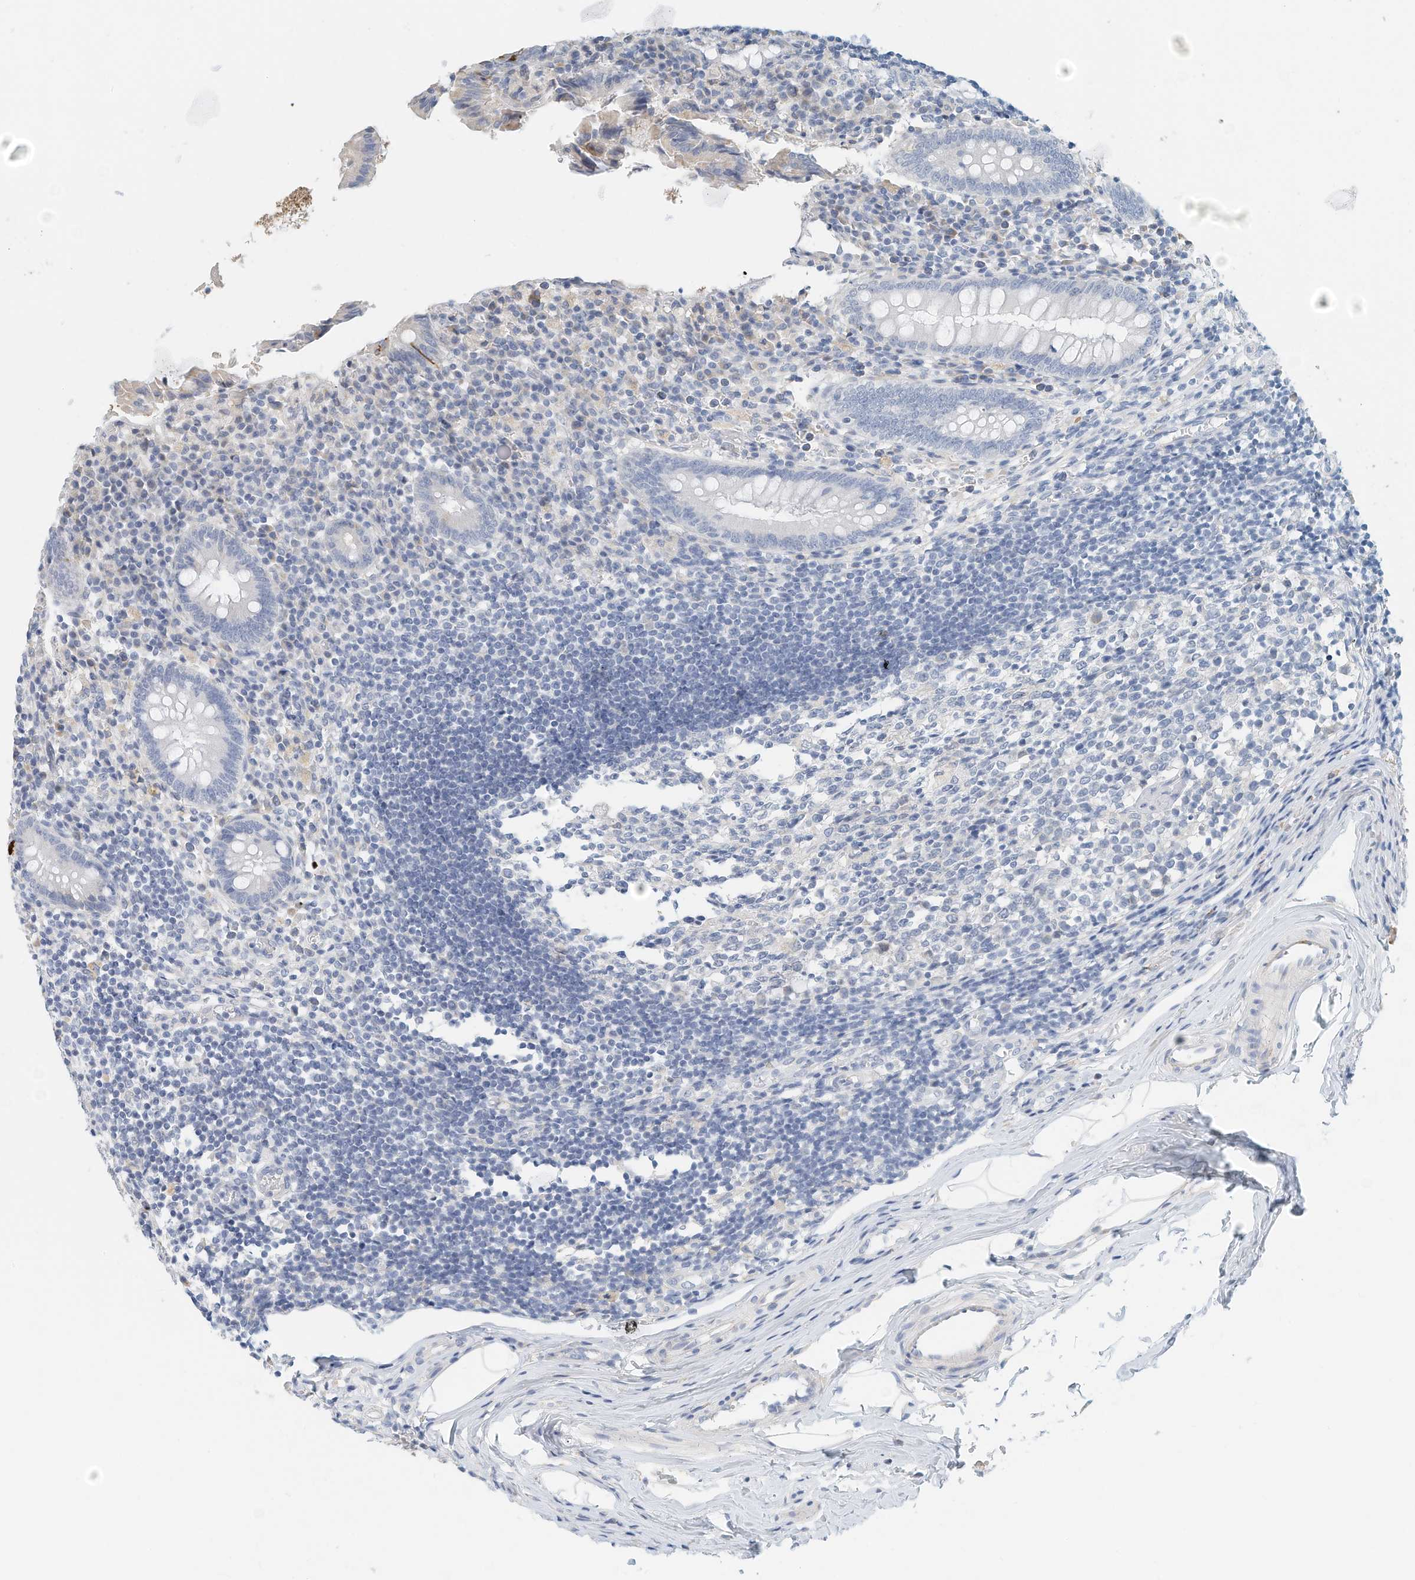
{"staining": {"intensity": "negative", "quantity": "none", "location": "none"}, "tissue": "appendix", "cell_type": "Glandular cells", "image_type": "normal", "snomed": [{"axis": "morphology", "description": "Normal tissue, NOS"}, {"axis": "topography", "description": "Appendix"}], "caption": "High magnification brightfield microscopy of unremarkable appendix stained with DAB (3,3'-diaminobenzidine) (brown) and counterstained with hematoxylin (blue): glandular cells show no significant staining. The staining is performed using DAB (3,3'-diaminobenzidine) brown chromogen with nuclei counter-stained in using hematoxylin.", "gene": "ARHGAP28", "patient": {"sex": "female", "age": 17}}